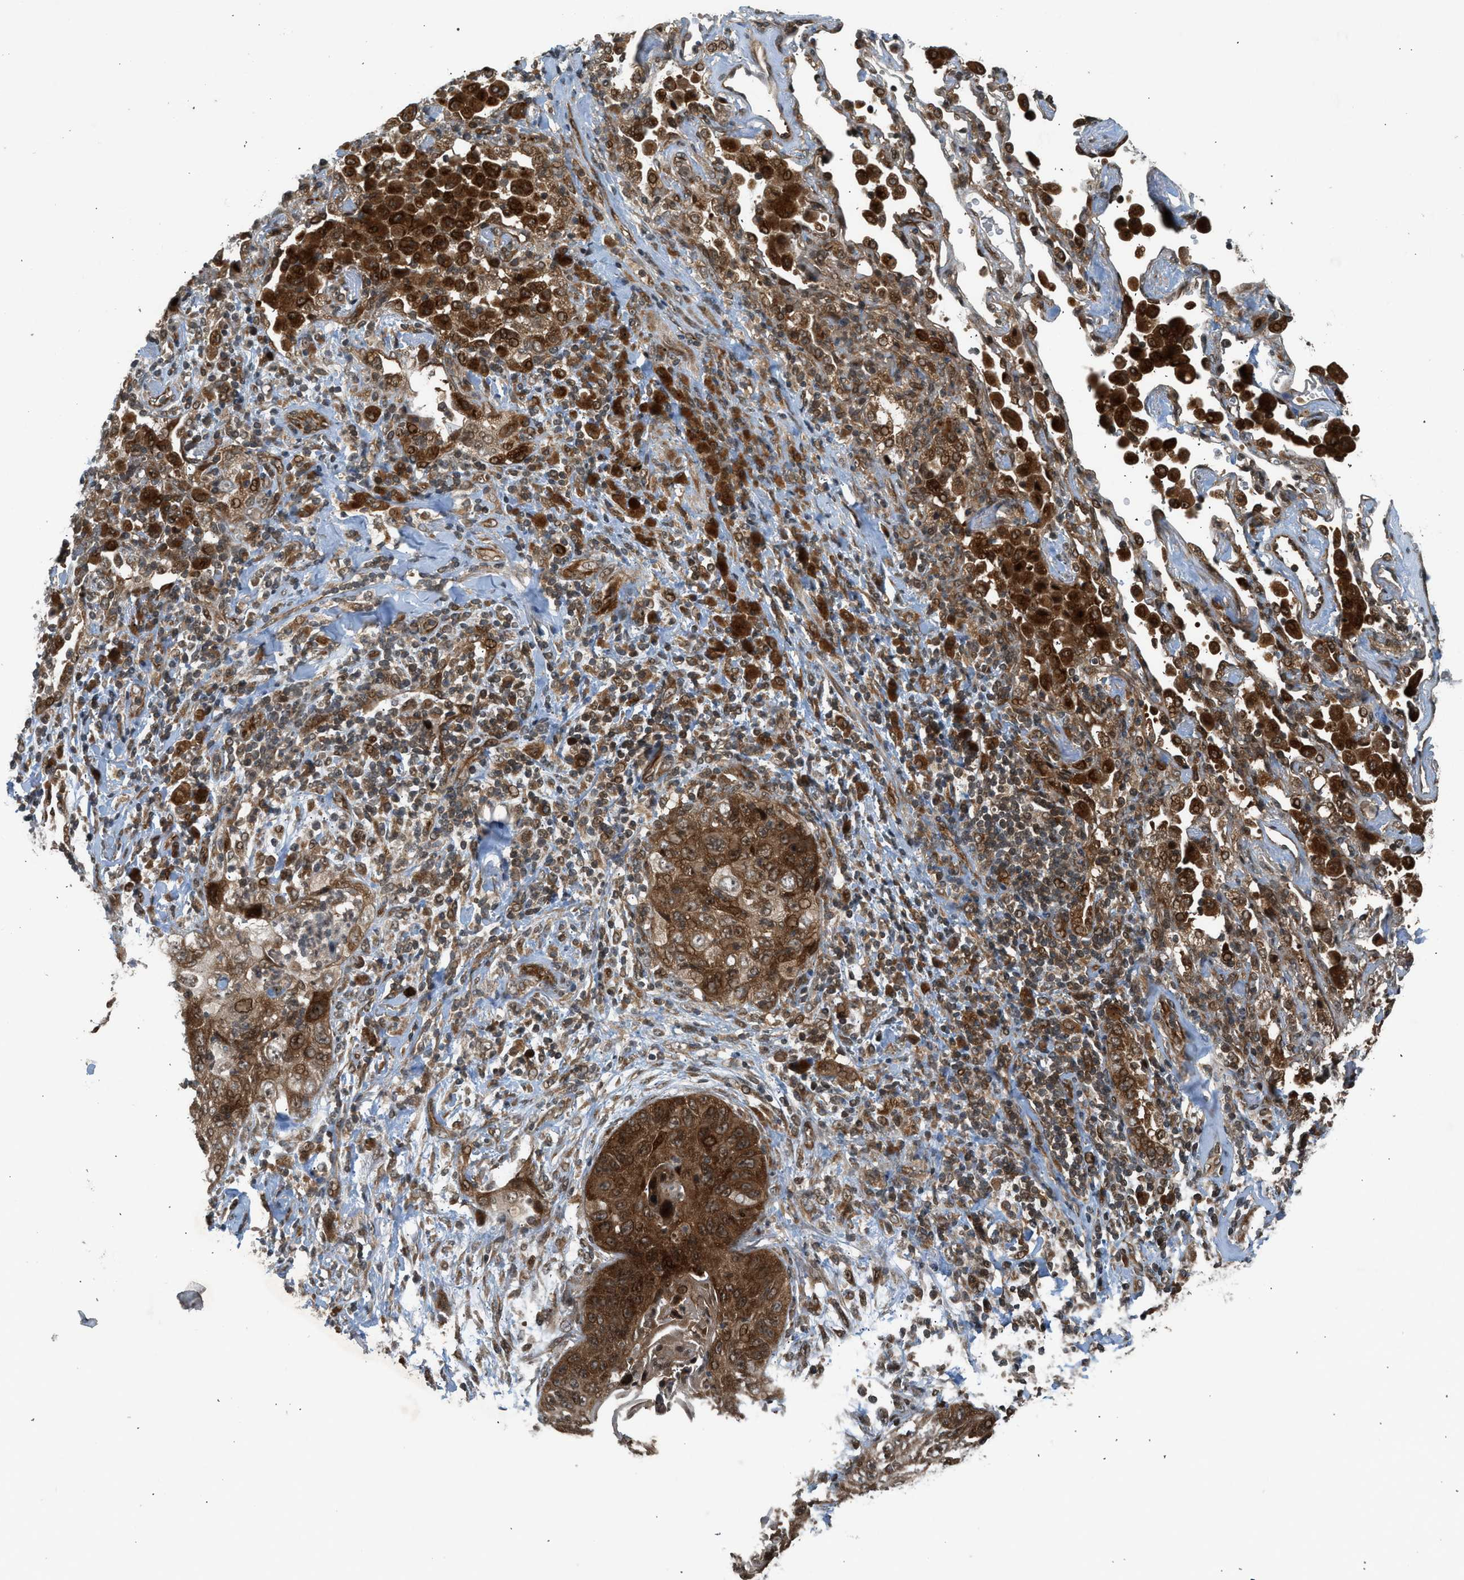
{"staining": {"intensity": "strong", "quantity": ">75%", "location": "cytoplasmic/membranous"}, "tissue": "lung cancer", "cell_type": "Tumor cells", "image_type": "cancer", "snomed": [{"axis": "morphology", "description": "Squamous cell carcinoma, NOS"}, {"axis": "topography", "description": "Lung"}], "caption": "Strong cytoplasmic/membranous positivity for a protein is present in approximately >75% of tumor cells of lung cancer (squamous cell carcinoma) using immunohistochemistry.", "gene": "TXNL1", "patient": {"sex": "female", "age": 67}}